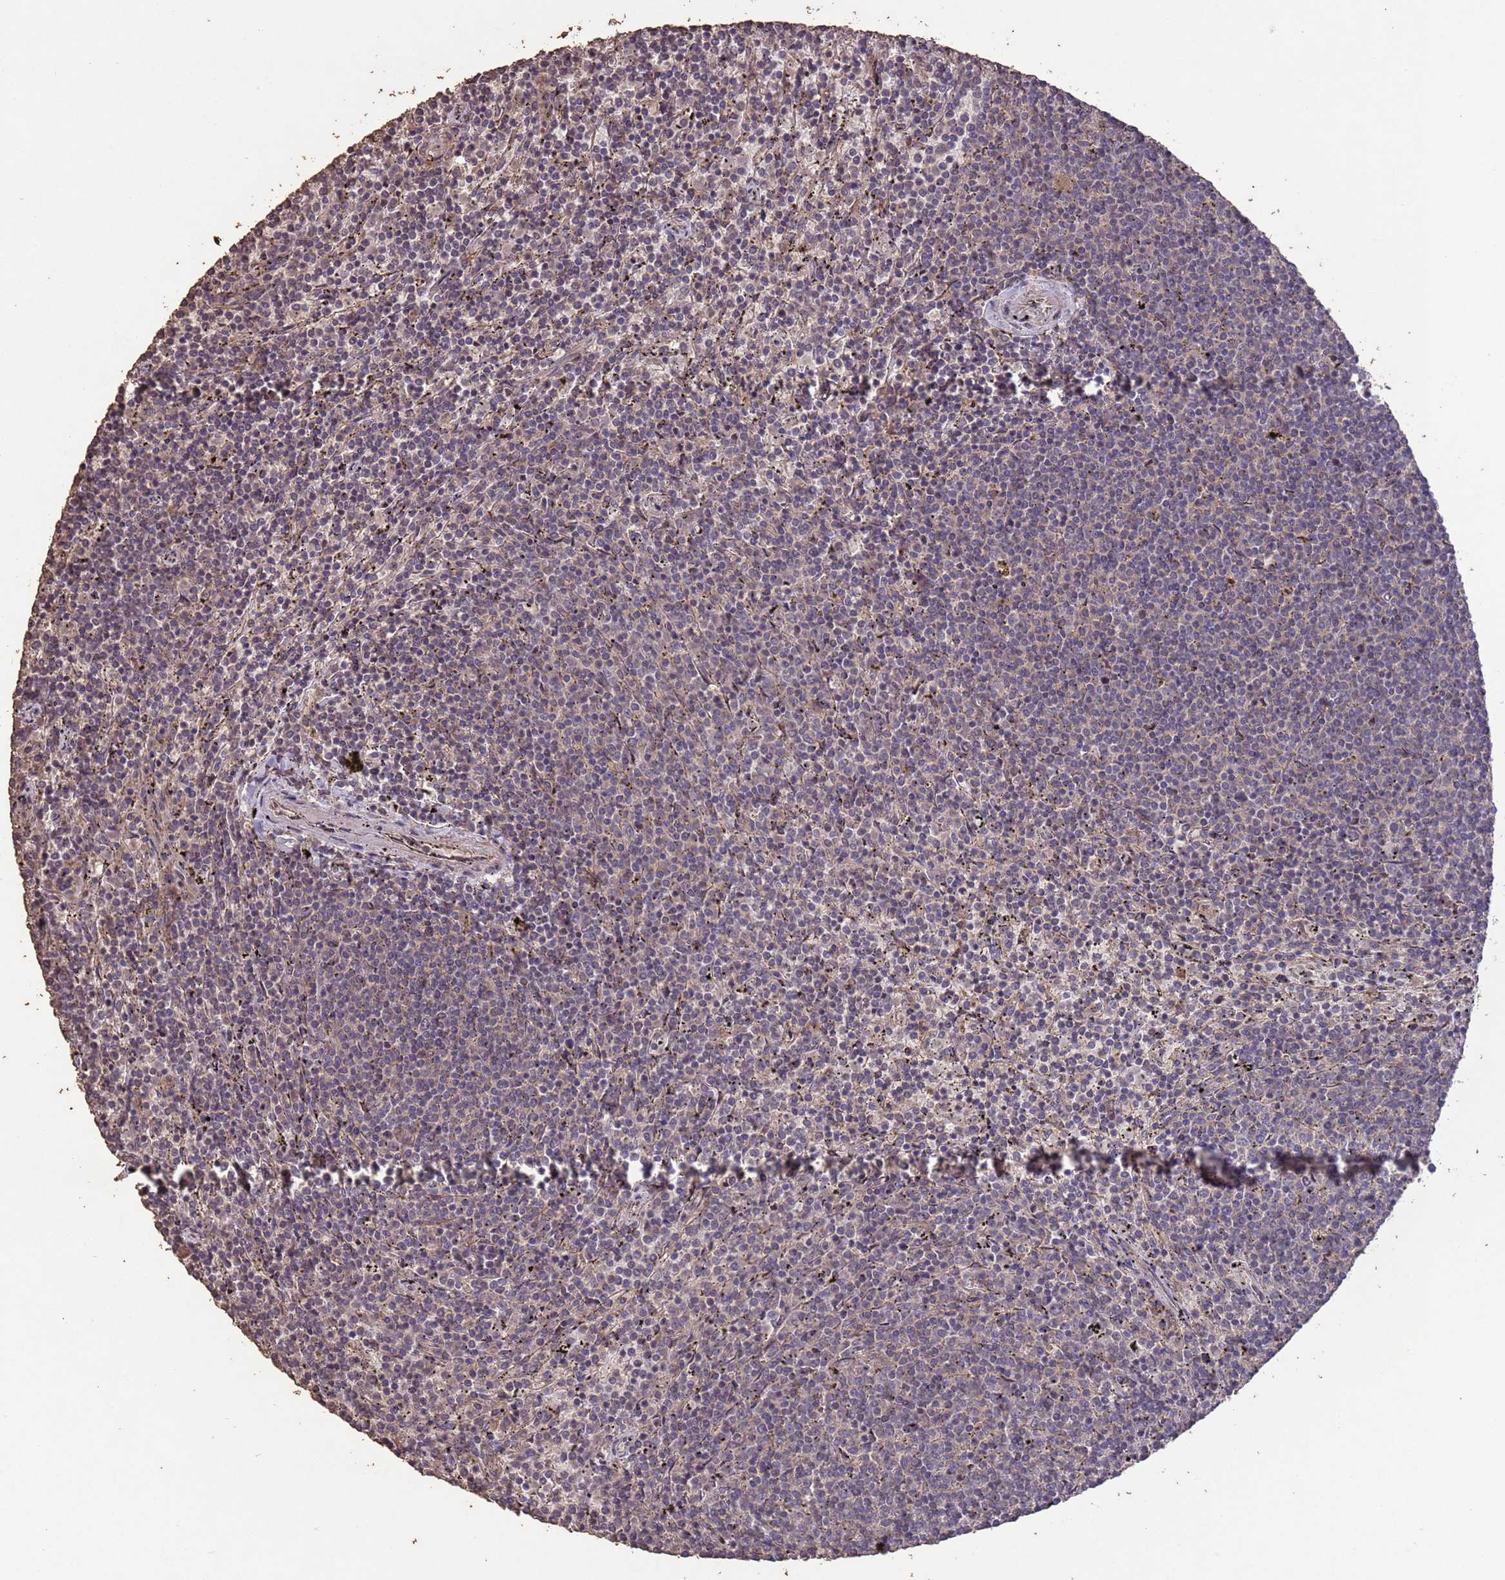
{"staining": {"intensity": "negative", "quantity": "none", "location": "none"}, "tissue": "lymphoma", "cell_type": "Tumor cells", "image_type": "cancer", "snomed": [{"axis": "morphology", "description": "Malignant lymphoma, non-Hodgkin's type, Low grade"}, {"axis": "topography", "description": "Spleen"}], "caption": "Tumor cells are negative for brown protein staining in malignant lymphoma, non-Hodgkin's type (low-grade).", "gene": "SLC9B2", "patient": {"sex": "female", "age": 50}}